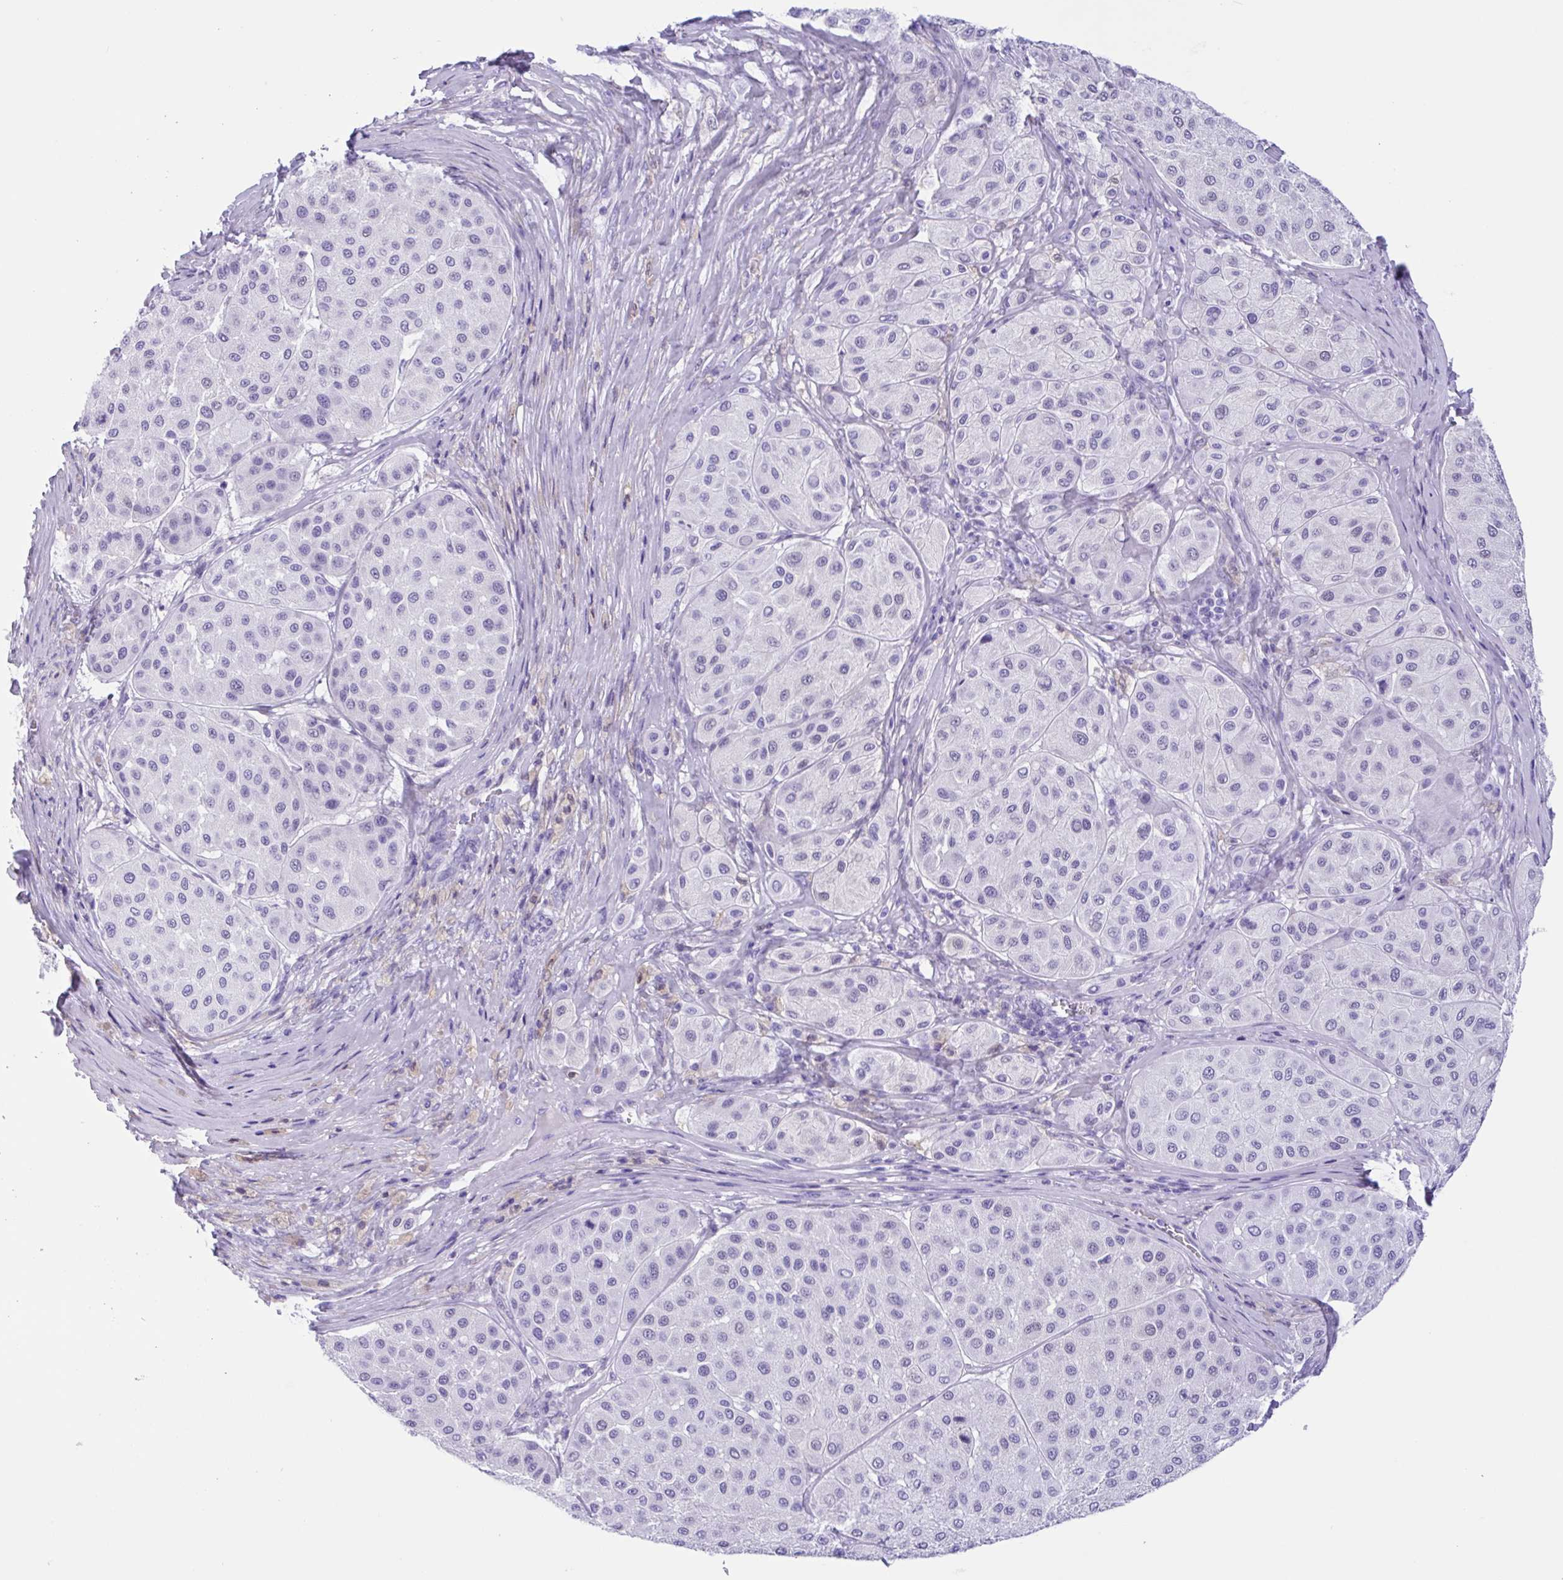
{"staining": {"intensity": "negative", "quantity": "none", "location": "none"}, "tissue": "melanoma", "cell_type": "Tumor cells", "image_type": "cancer", "snomed": [{"axis": "morphology", "description": "Malignant melanoma, Metastatic site"}, {"axis": "topography", "description": "Smooth muscle"}], "caption": "Human malignant melanoma (metastatic site) stained for a protein using immunohistochemistry (IHC) reveals no staining in tumor cells.", "gene": "ZNF850", "patient": {"sex": "male", "age": 41}}